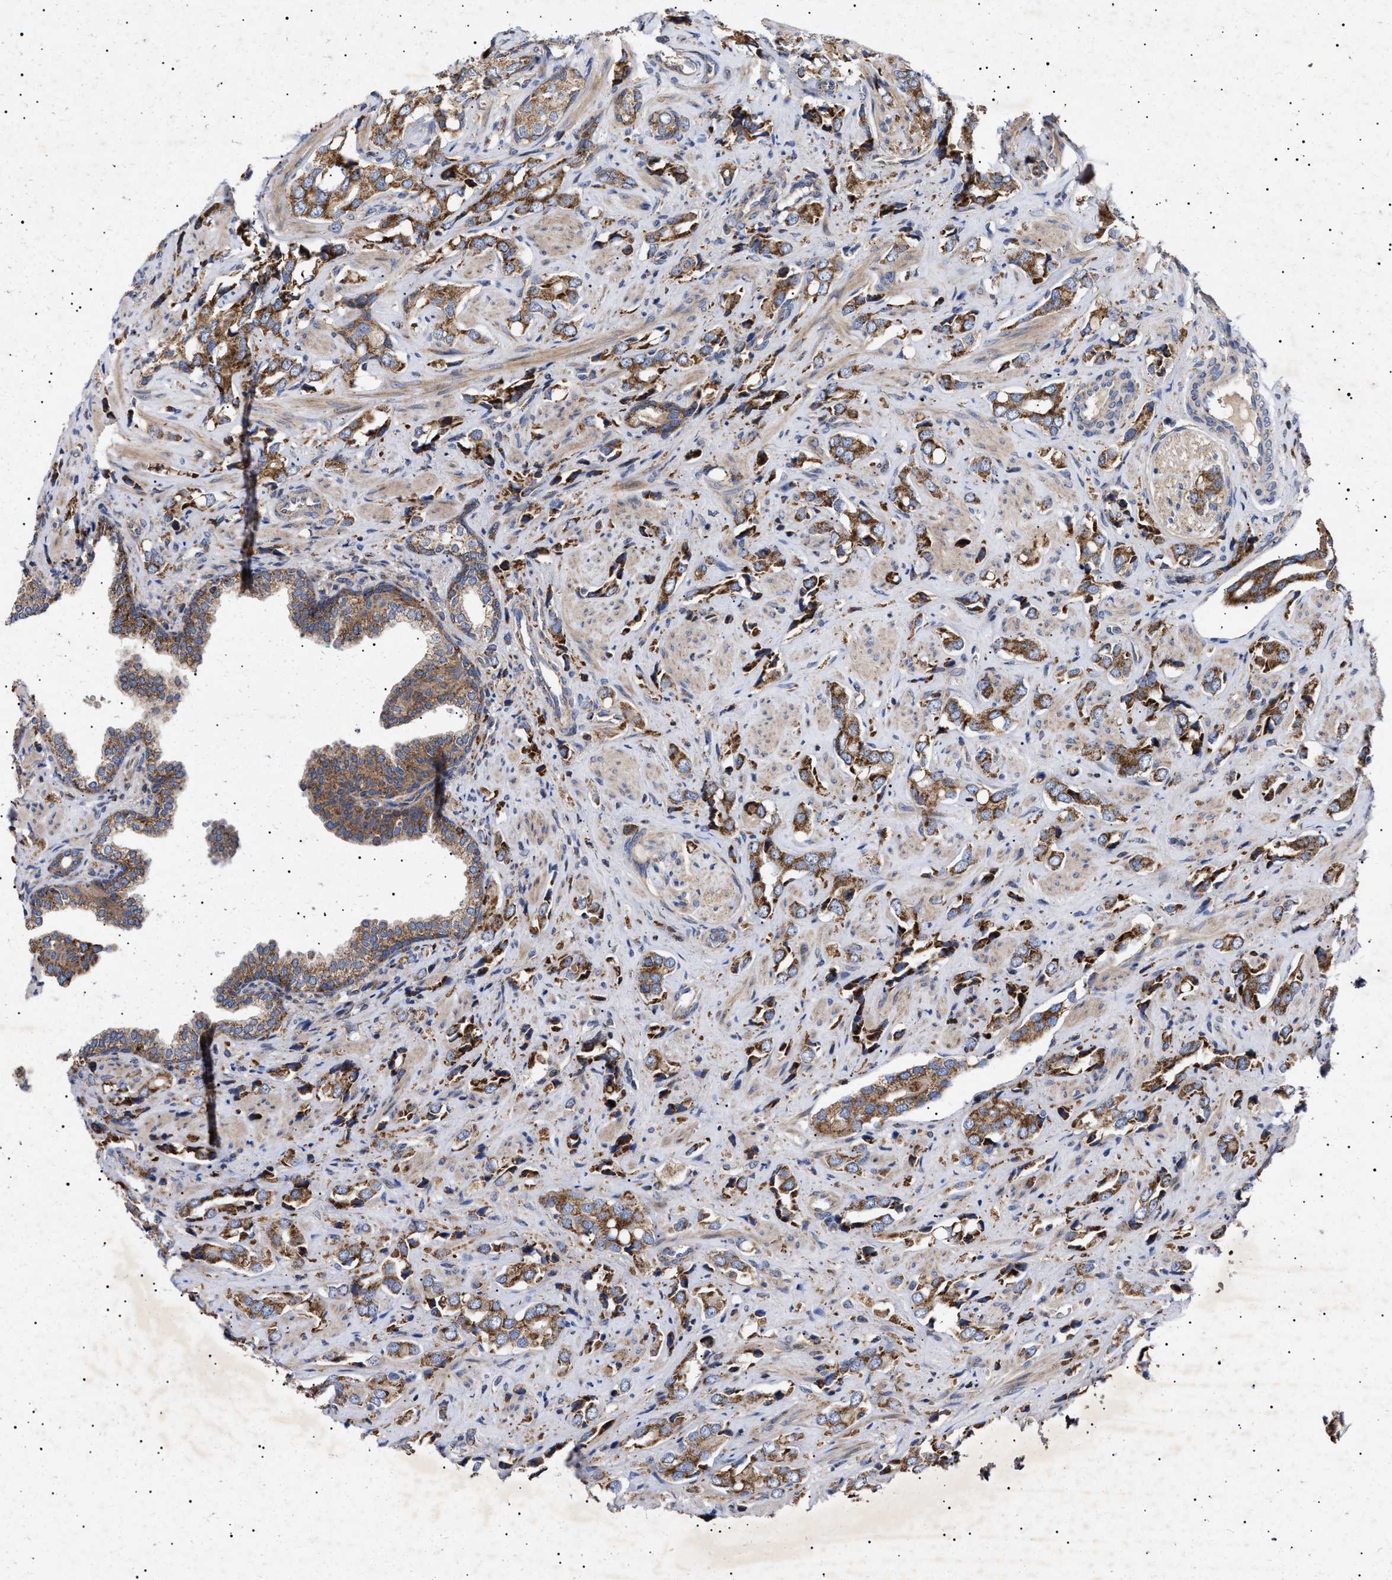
{"staining": {"intensity": "moderate", "quantity": ">75%", "location": "cytoplasmic/membranous"}, "tissue": "prostate cancer", "cell_type": "Tumor cells", "image_type": "cancer", "snomed": [{"axis": "morphology", "description": "Adenocarcinoma, High grade"}, {"axis": "topography", "description": "Prostate"}], "caption": "Protein staining displays moderate cytoplasmic/membranous expression in about >75% of tumor cells in adenocarcinoma (high-grade) (prostate).", "gene": "MRPL10", "patient": {"sex": "male", "age": 52}}